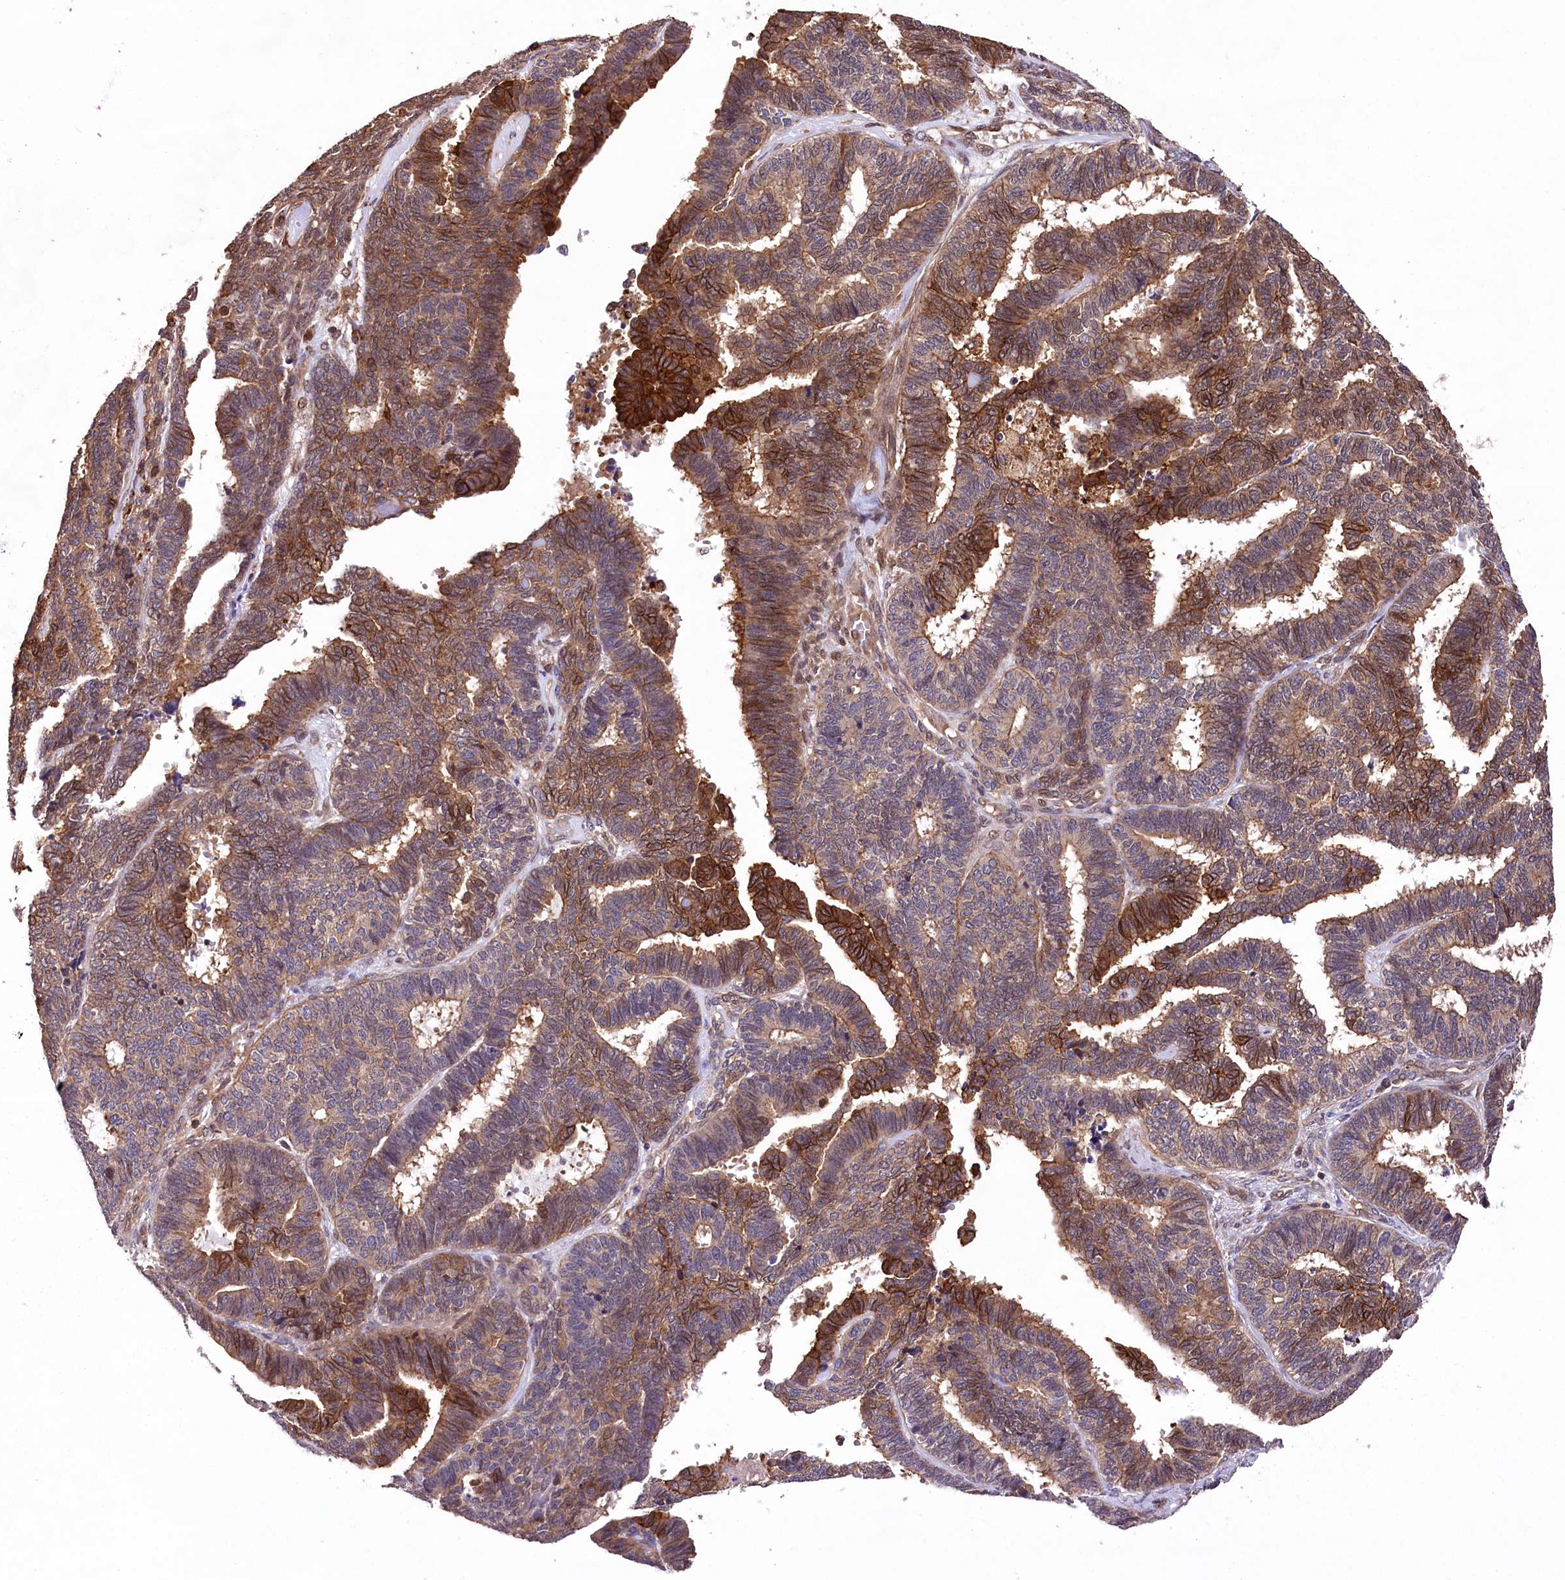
{"staining": {"intensity": "strong", "quantity": "25%-75%", "location": "cytoplasmic/membranous"}, "tissue": "endometrial cancer", "cell_type": "Tumor cells", "image_type": "cancer", "snomed": [{"axis": "morphology", "description": "Adenocarcinoma, NOS"}, {"axis": "topography", "description": "Endometrium"}], "caption": "Adenocarcinoma (endometrial) stained for a protein exhibits strong cytoplasmic/membranous positivity in tumor cells.", "gene": "DPP3", "patient": {"sex": "female", "age": 70}}